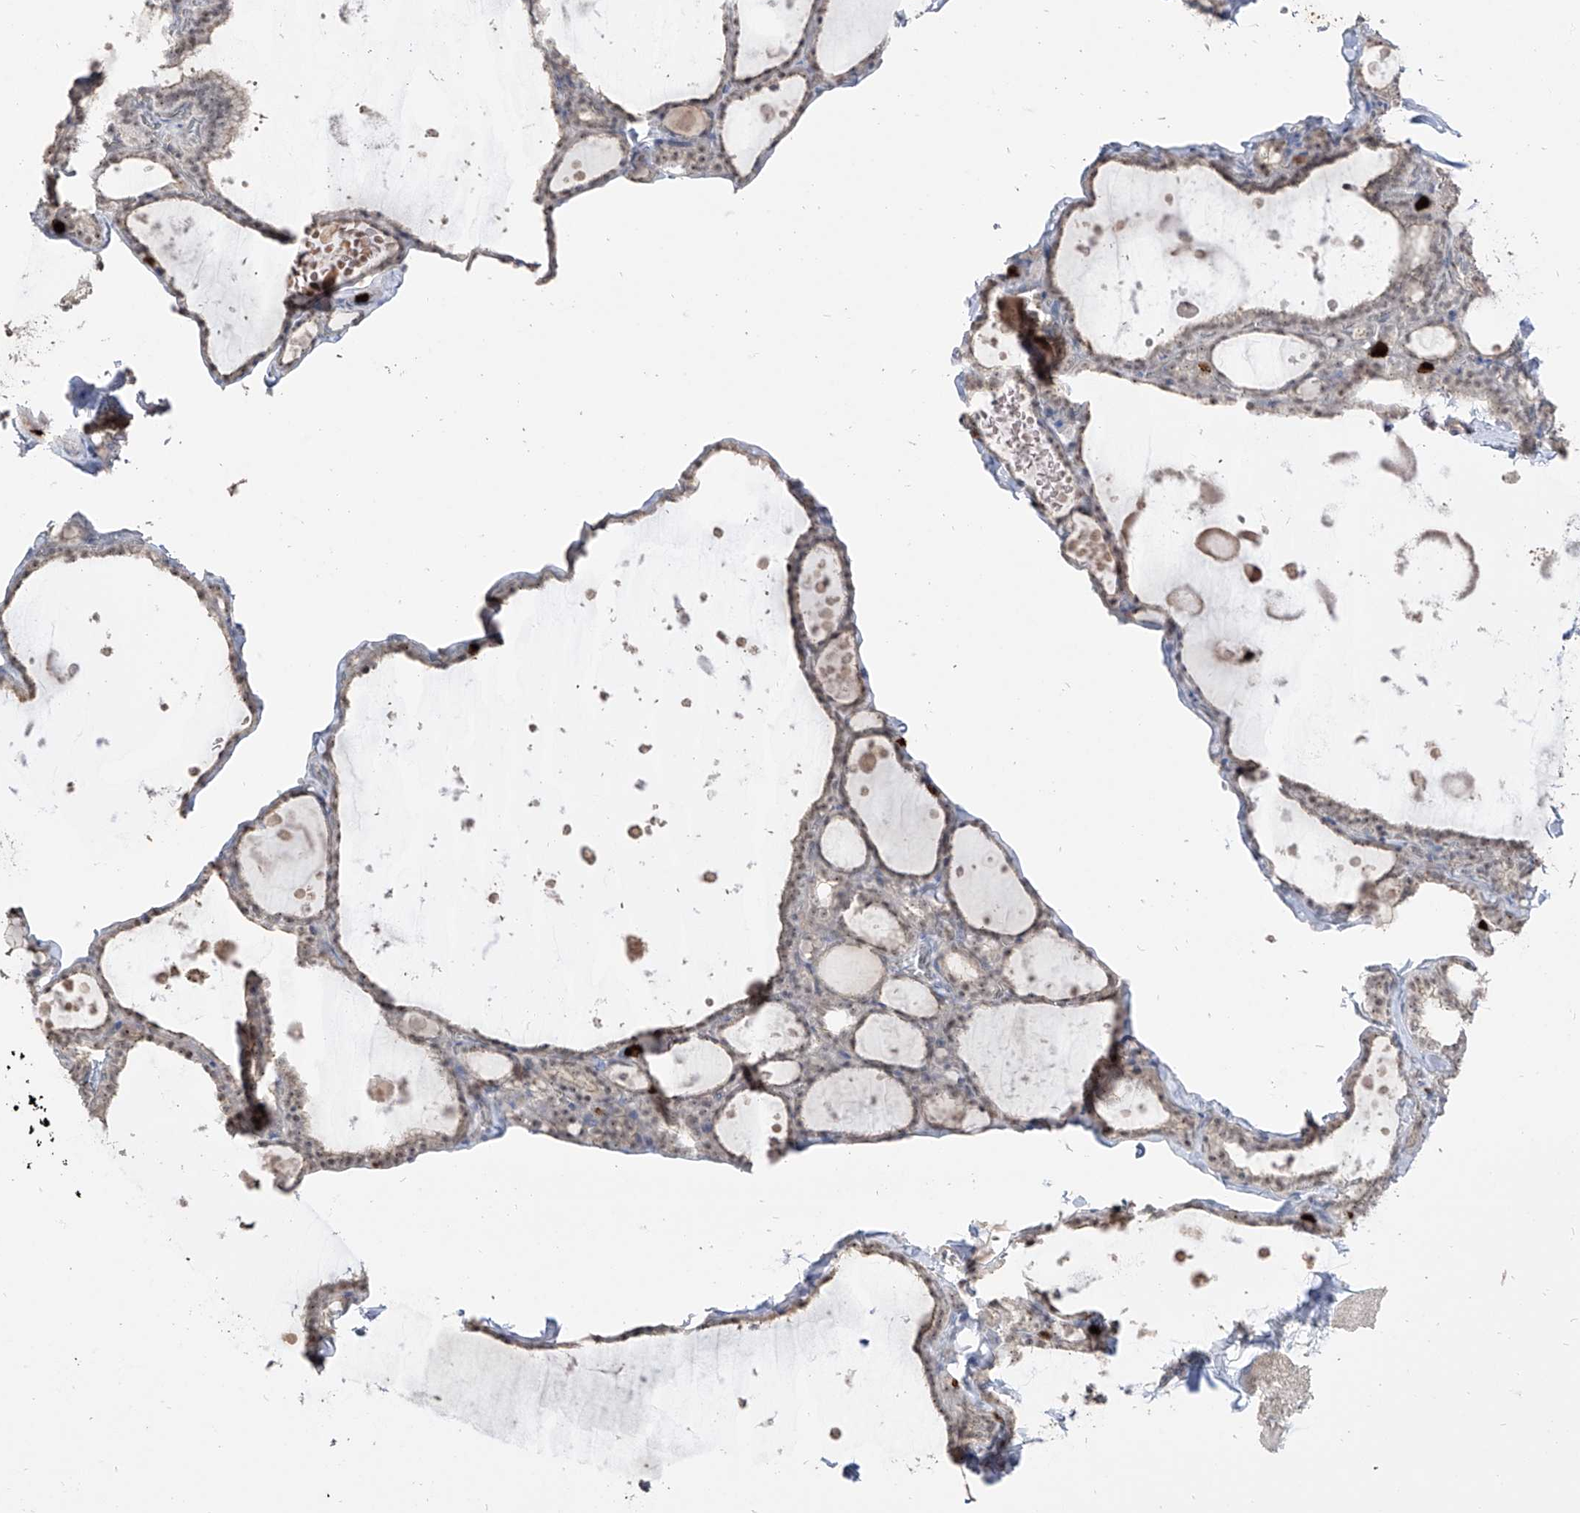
{"staining": {"intensity": "weak", "quantity": "25%-75%", "location": "nuclear"}, "tissue": "thyroid gland", "cell_type": "Glandular cells", "image_type": "normal", "snomed": [{"axis": "morphology", "description": "Normal tissue, NOS"}, {"axis": "topography", "description": "Thyroid gland"}], "caption": "Unremarkable thyroid gland was stained to show a protein in brown. There is low levels of weak nuclear staining in approximately 25%-75% of glandular cells. The staining is performed using DAB brown chromogen to label protein expression. The nuclei are counter-stained blue using hematoxylin.", "gene": "ZNF227", "patient": {"sex": "male", "age": 56}}